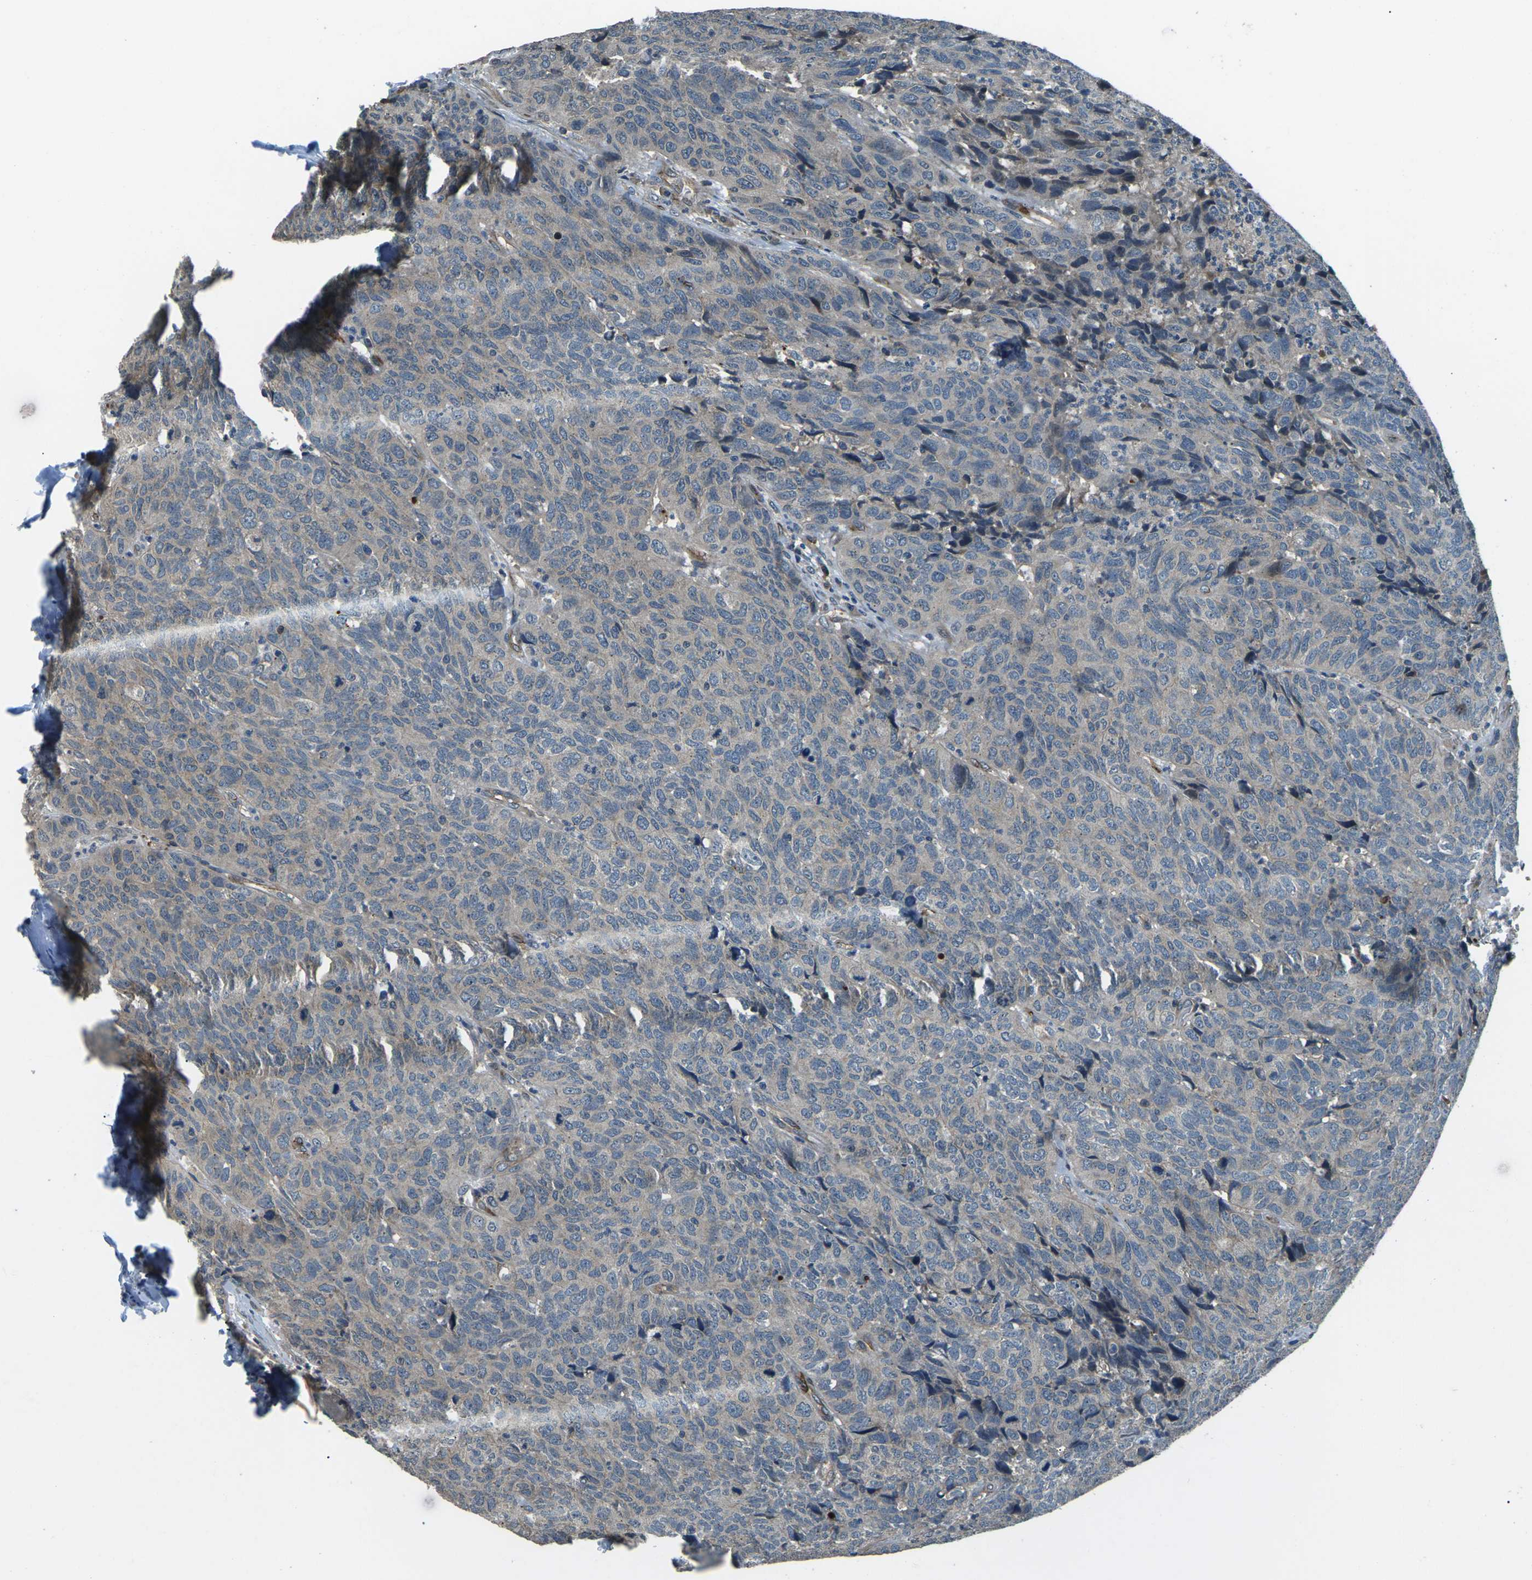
{"staining": {"intensity": "weak", "quantity": "<25%", "location": "cytoplasmic/membranous"}, "tissue": "head and neck cancer", "cell_type": "Tumor cells", "image_type": "cancer", "snomed": [{"axis": "morphology", "description": "Squamous cell carcinoma, NOS"}, {"axis": "topography", "description": "Head-Neck"}], "caption": "IHC image of neoplastic tissue: human squamous cell carcinoma (head and neck) stained with DAB displays no significant protein staining in tumor cells.", "gene": "AFAP1", "patient": {"sex": "male", "age": 66}}